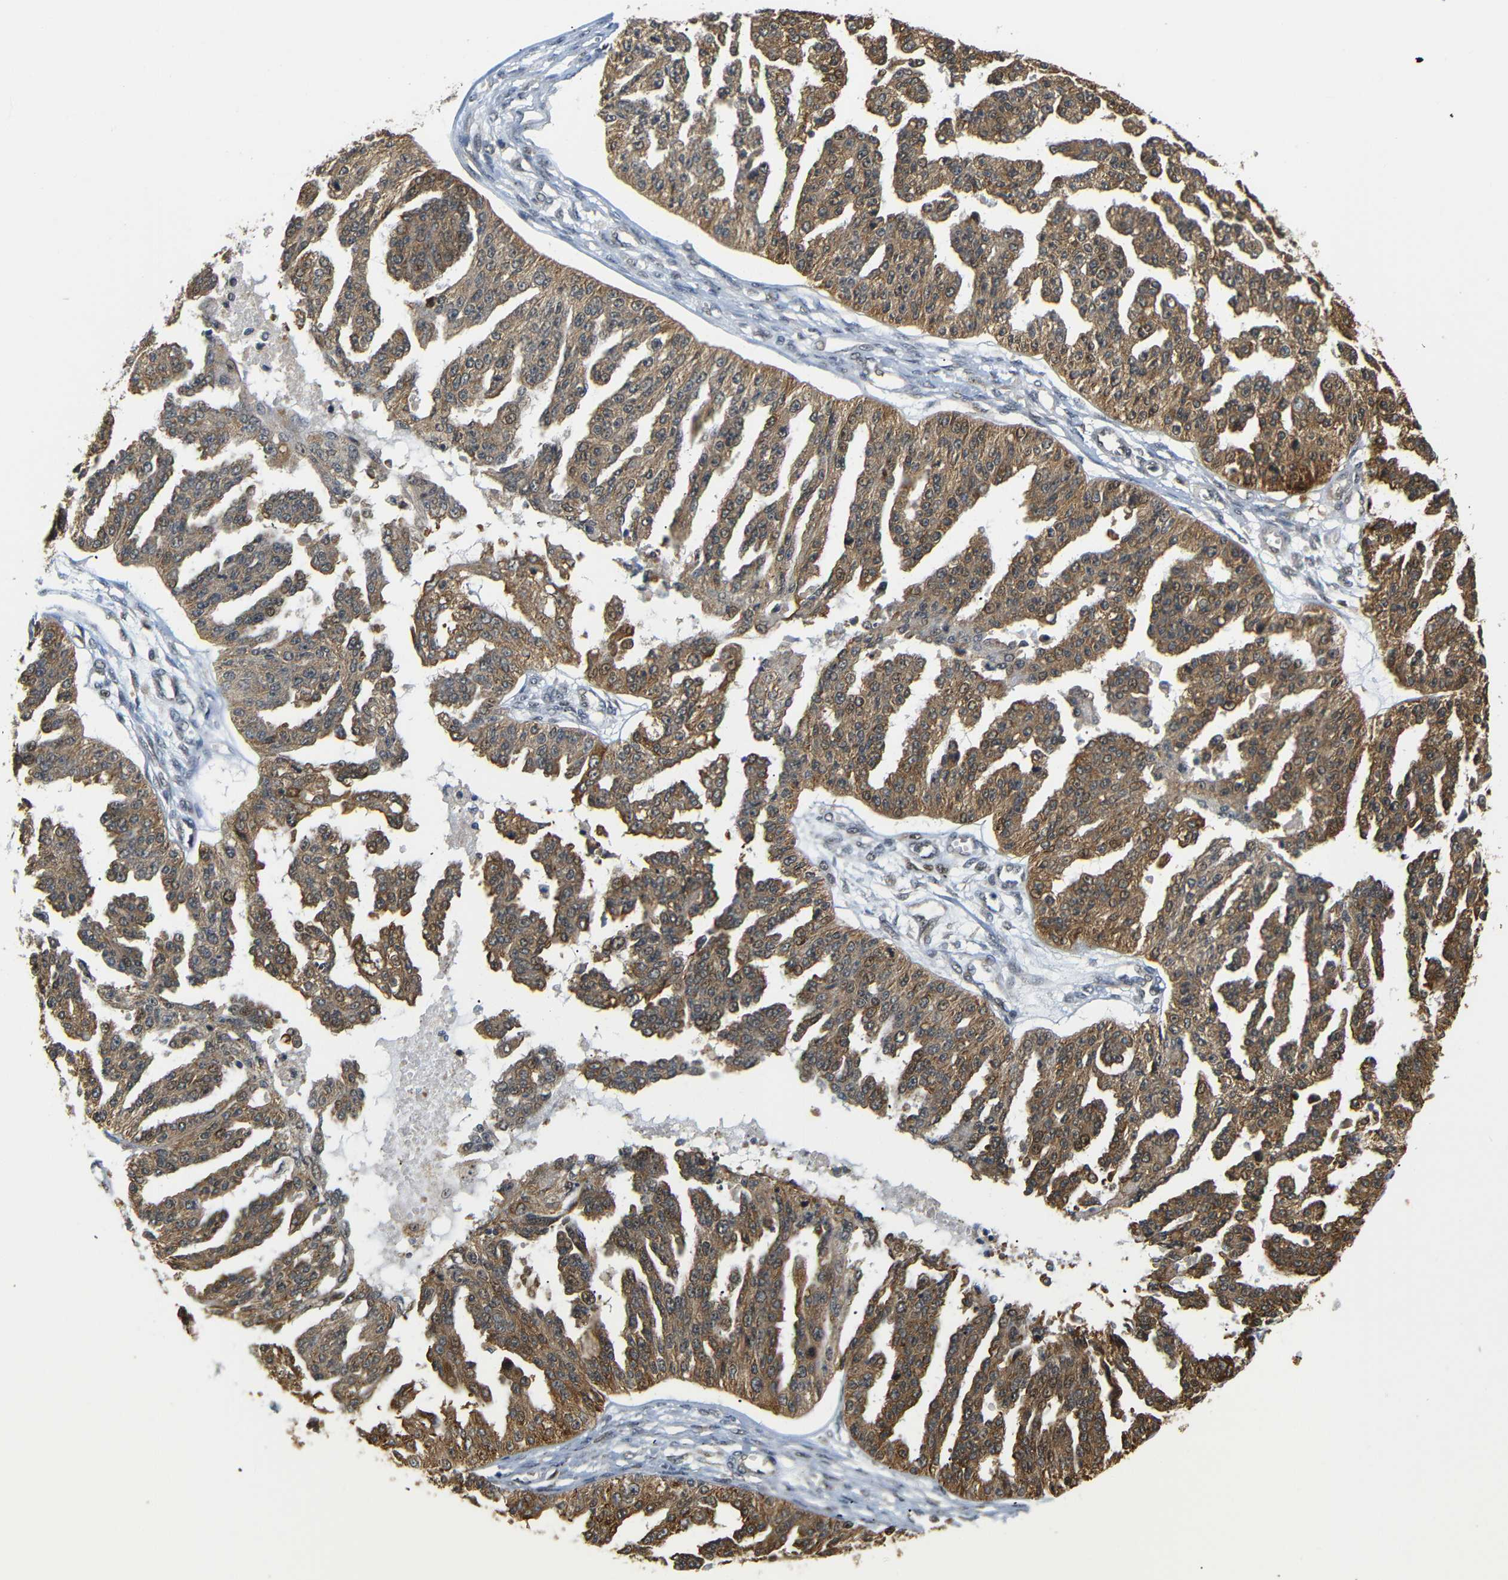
{"staining": {"intensity": "moderate", "quantity": ">75%", "location": "cytoplasmic/membranous,nuclear"}, "tissue": "ovarian cancer", "cell_type": "Tumor cells", "image_type": "cancer", "snomed": [{"axis": "morphology", "description": "Cystadenocarcinoma, serous, NOS"}, {"axis": "topography", "description": "Ovary"}], "caption": "Ovarian cancer stained for a protein displays moderate cytoplasmic/membranous and nuclear positivity in tumor cells.", "gene": "GJA5", "patient": {"sex": "female", "age": 58}}